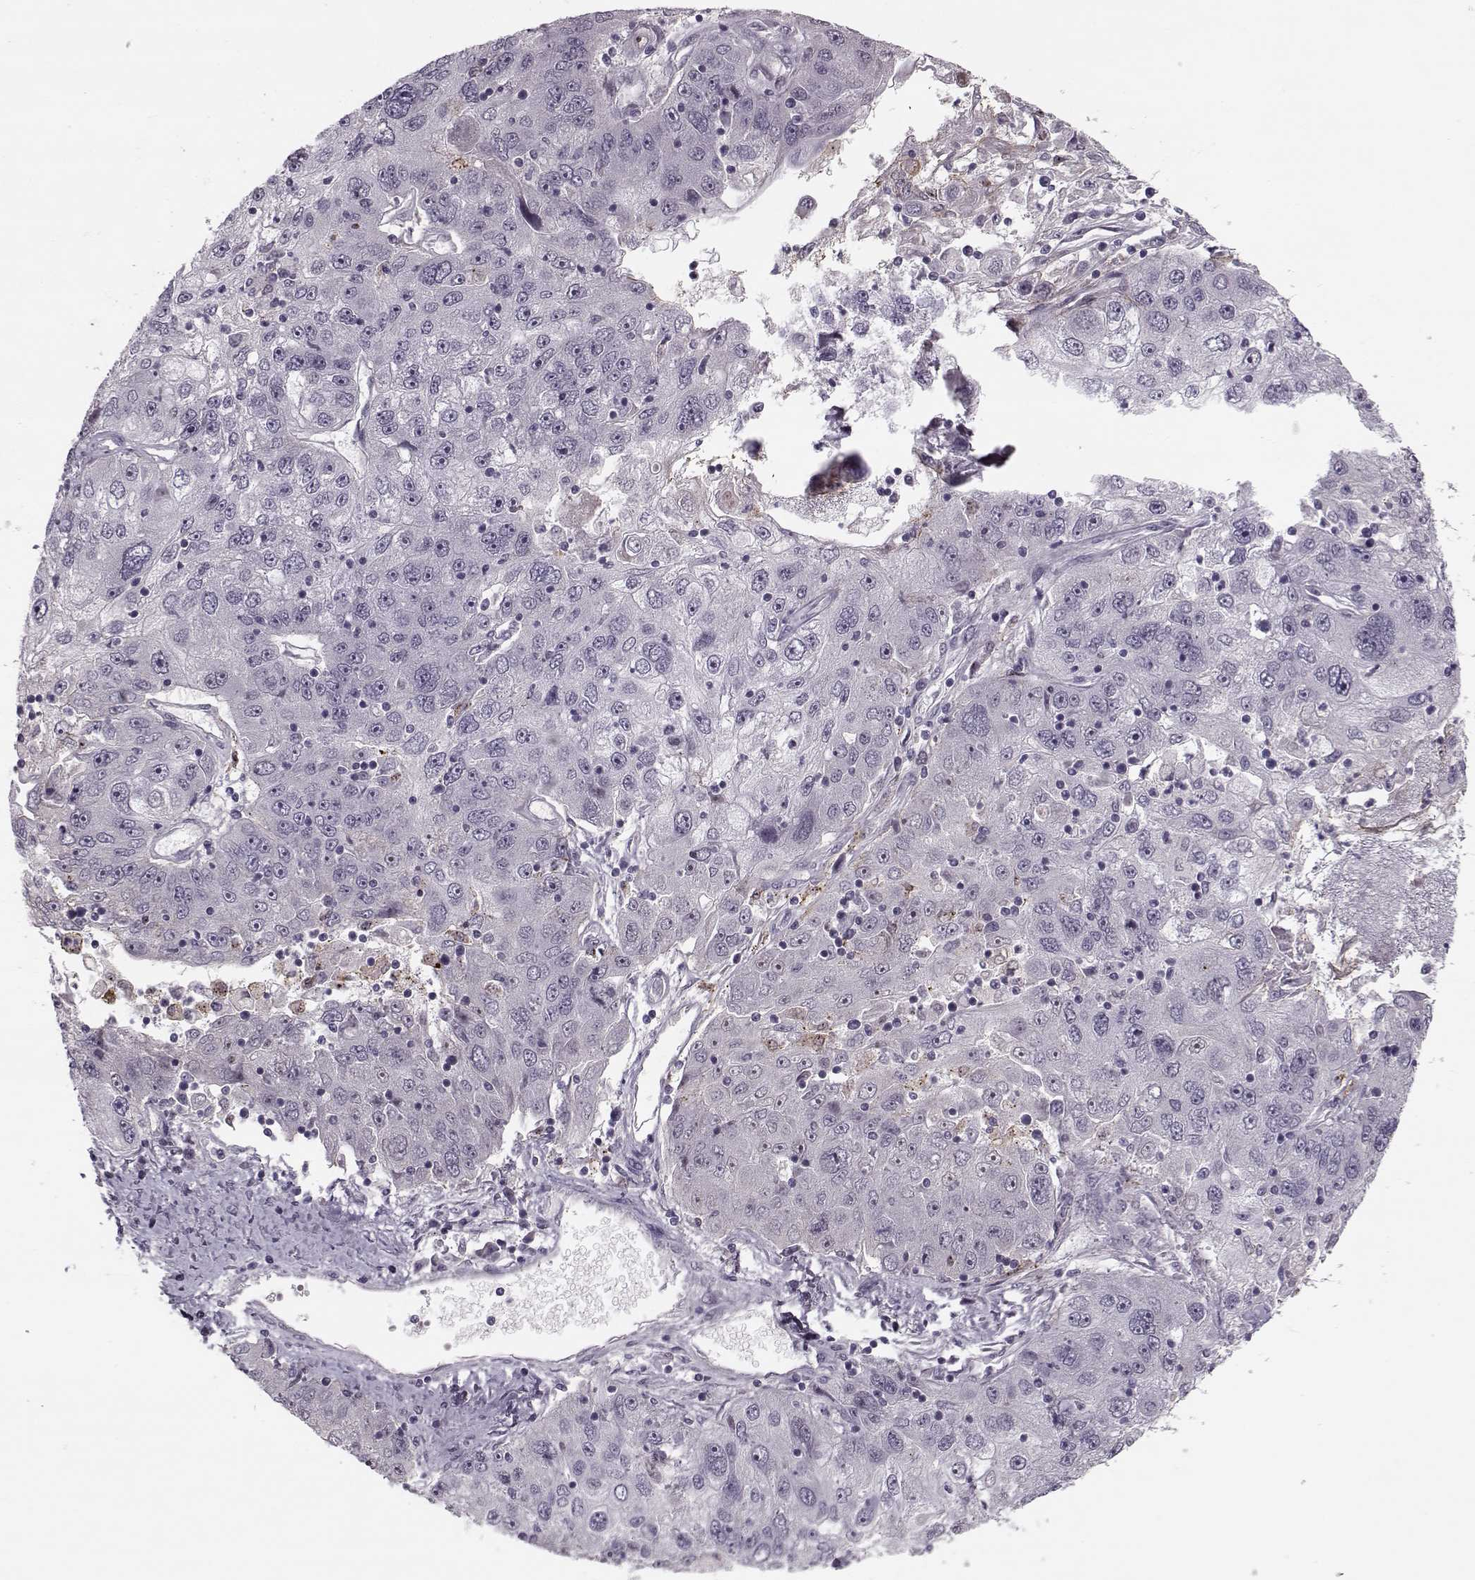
{"staining": {"intensity": "negative", "quantity": "none", "location": "none"}, "tissue": "stomach cancer", "cell_type": "Tumor cells", "image_type": "cancer", "snomed": [{"axis": "morphology", "description": "Adenocarcinoma, NOS"}, {"axis": "topography", "description": "Stomach"}], "caption": "Tumor cells show no significant protein expression in stomach cancer.", "gene": "DNAI3", "patient": {"sex": "male", "age": 56}}